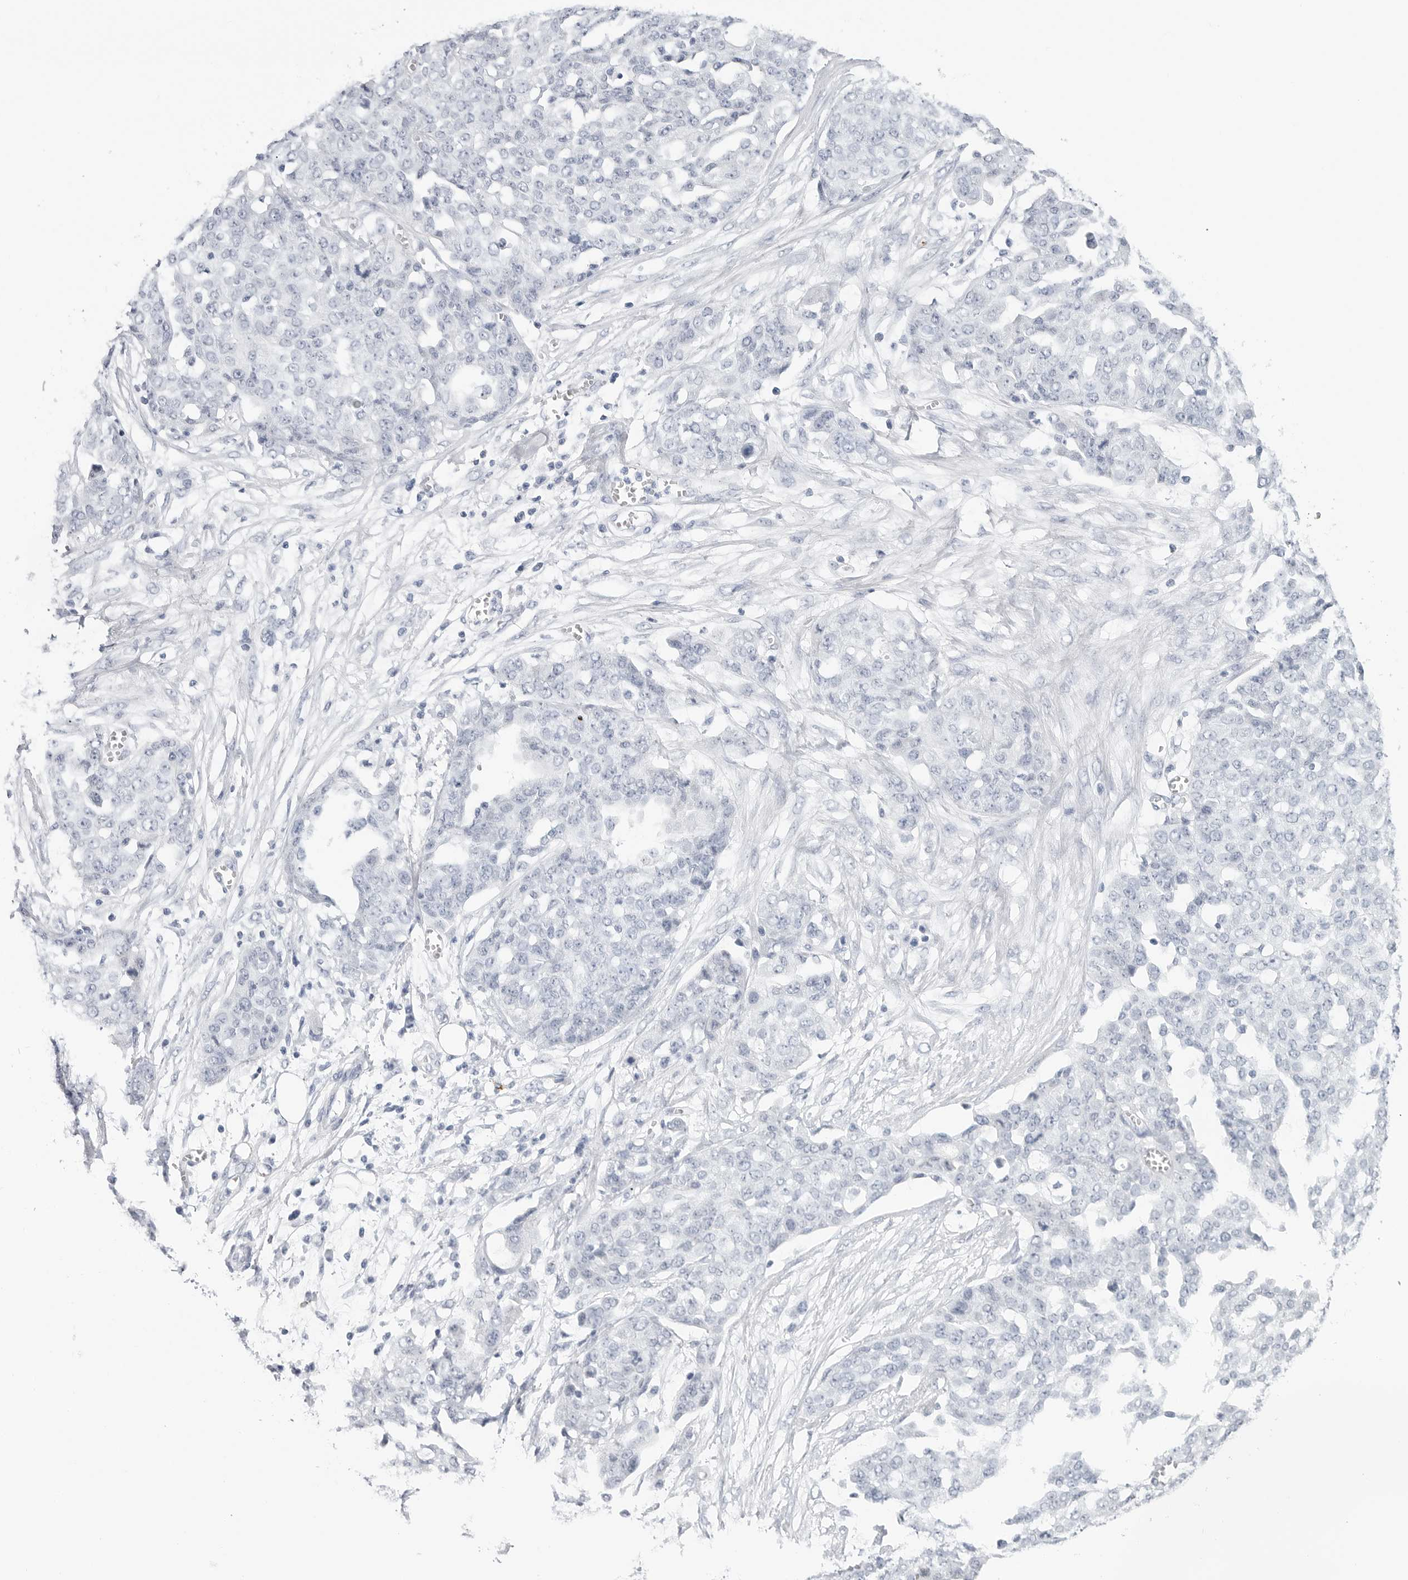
{"staining": {"intensity": "negative", "quantity": "none", "location": "none"}, "tissue": "ovarian cancer", "cell_type": "Tumor cells", "image_type": "cancer", "snomed": [{"axis": "morphology", "description": "Cystadenocarcinoma, serous, NOS"}, {"axis": "topography", "description": "Soft tissue"}, {"axis": "topography", "description": "Ovary"}], "caption": "An image of human ovarian cancer (serous cystadenocarcinoma) is negative for staining in tumor cells.", "gene": "HSPB7", "patient": {"sex": "female", "age": 57}}